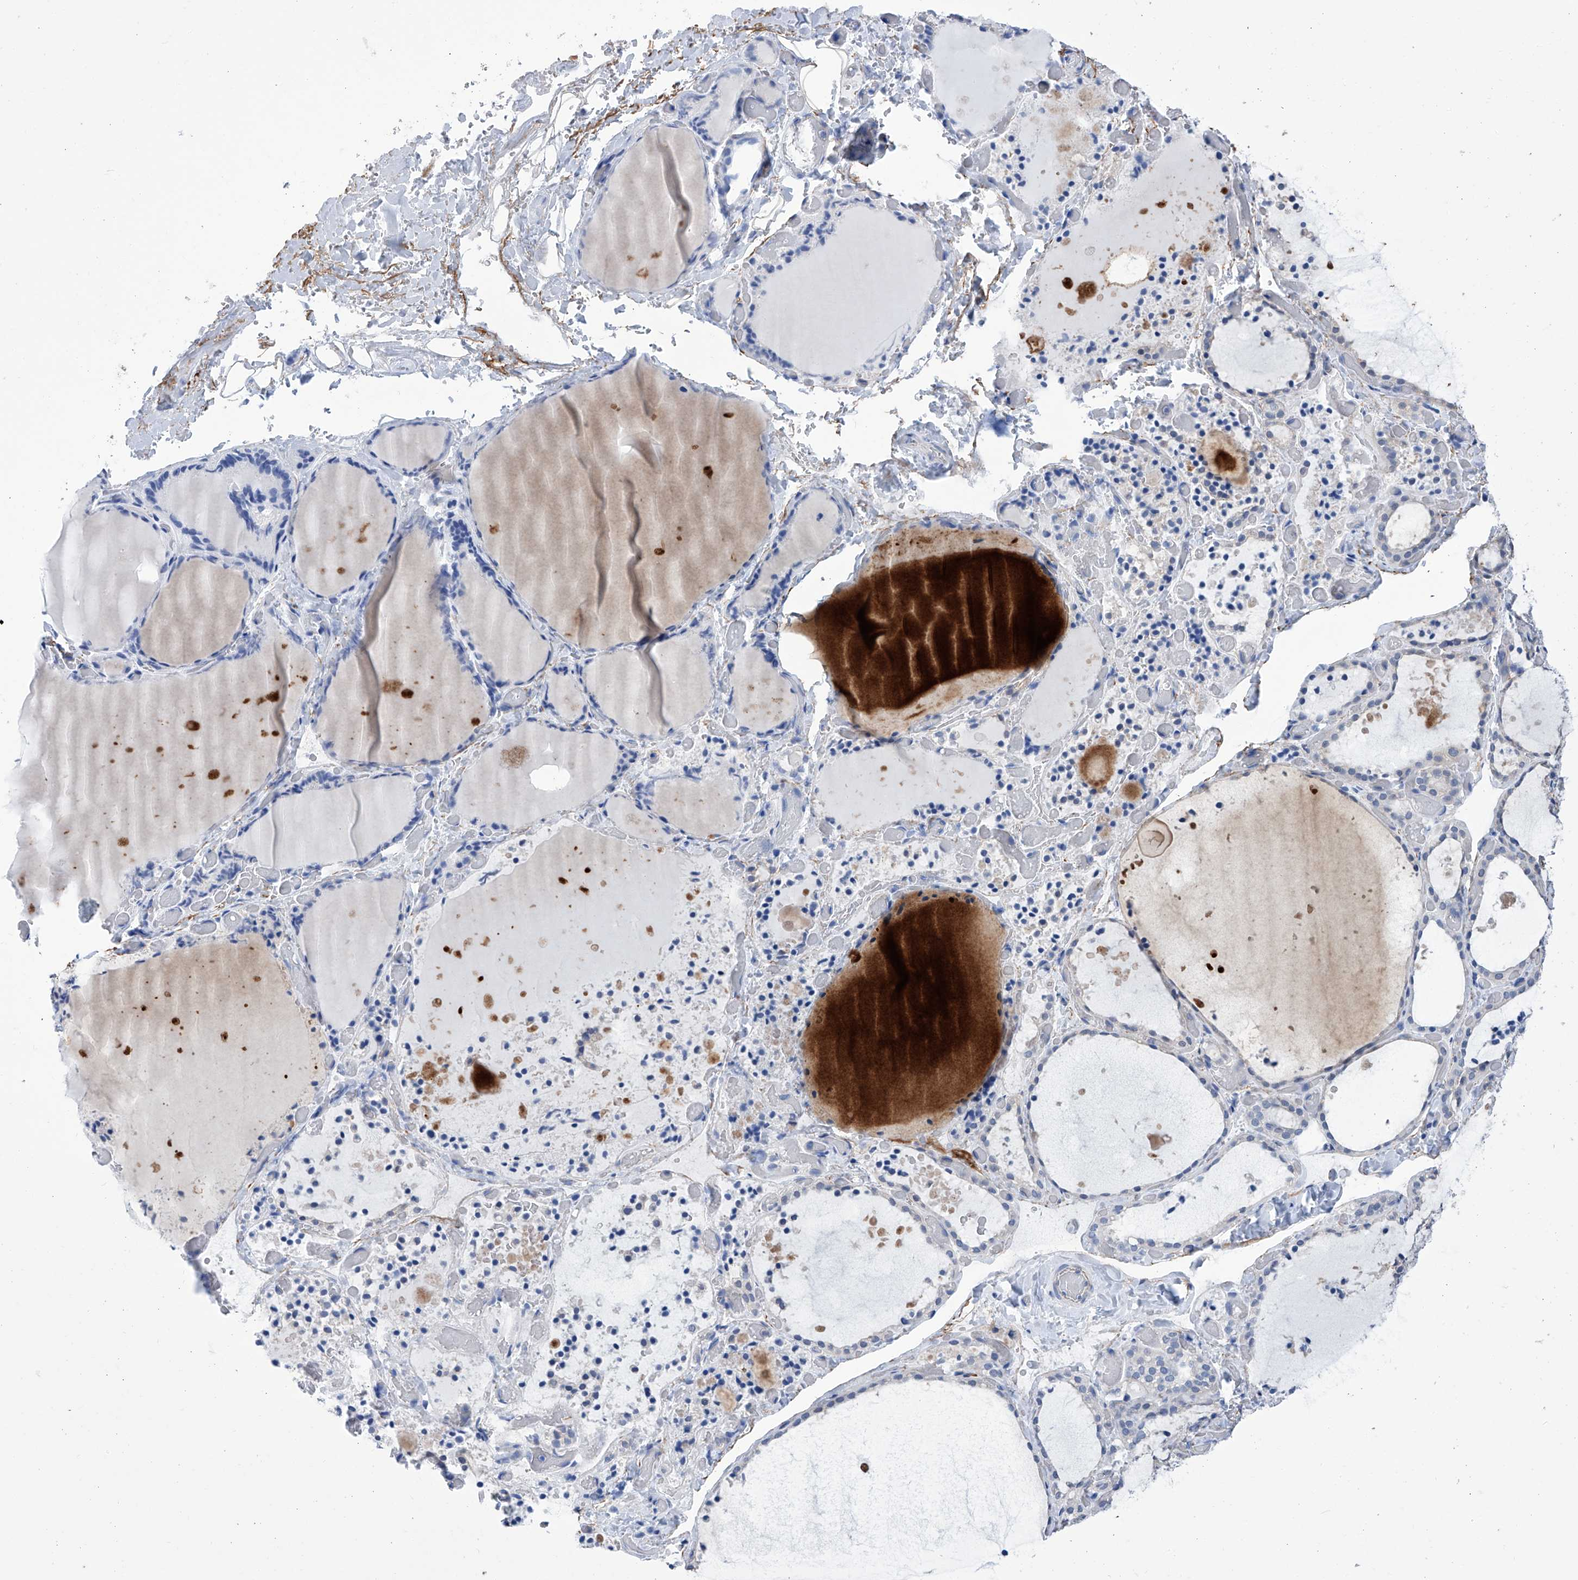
{"staining": {"intensity": "negative", "quantity": "none", "location": "none"}, "tissue": "thyroid gland", "cell_type": "Glandular cells", "image_type": "normal", "snomed": [{"axis": "morphology", "description": "Normal tissue, NOS"}, {"axis": "topography", "description": "Thyroid gland"}], "caption": "A high-resolution image shows immunohistochemistry (IHC) staining of unremarkable thyroid gland, which demonstrates no significant staining in glandular cells.", "gene": "SMS", "patient": {"sex": "female", "age": 44}}